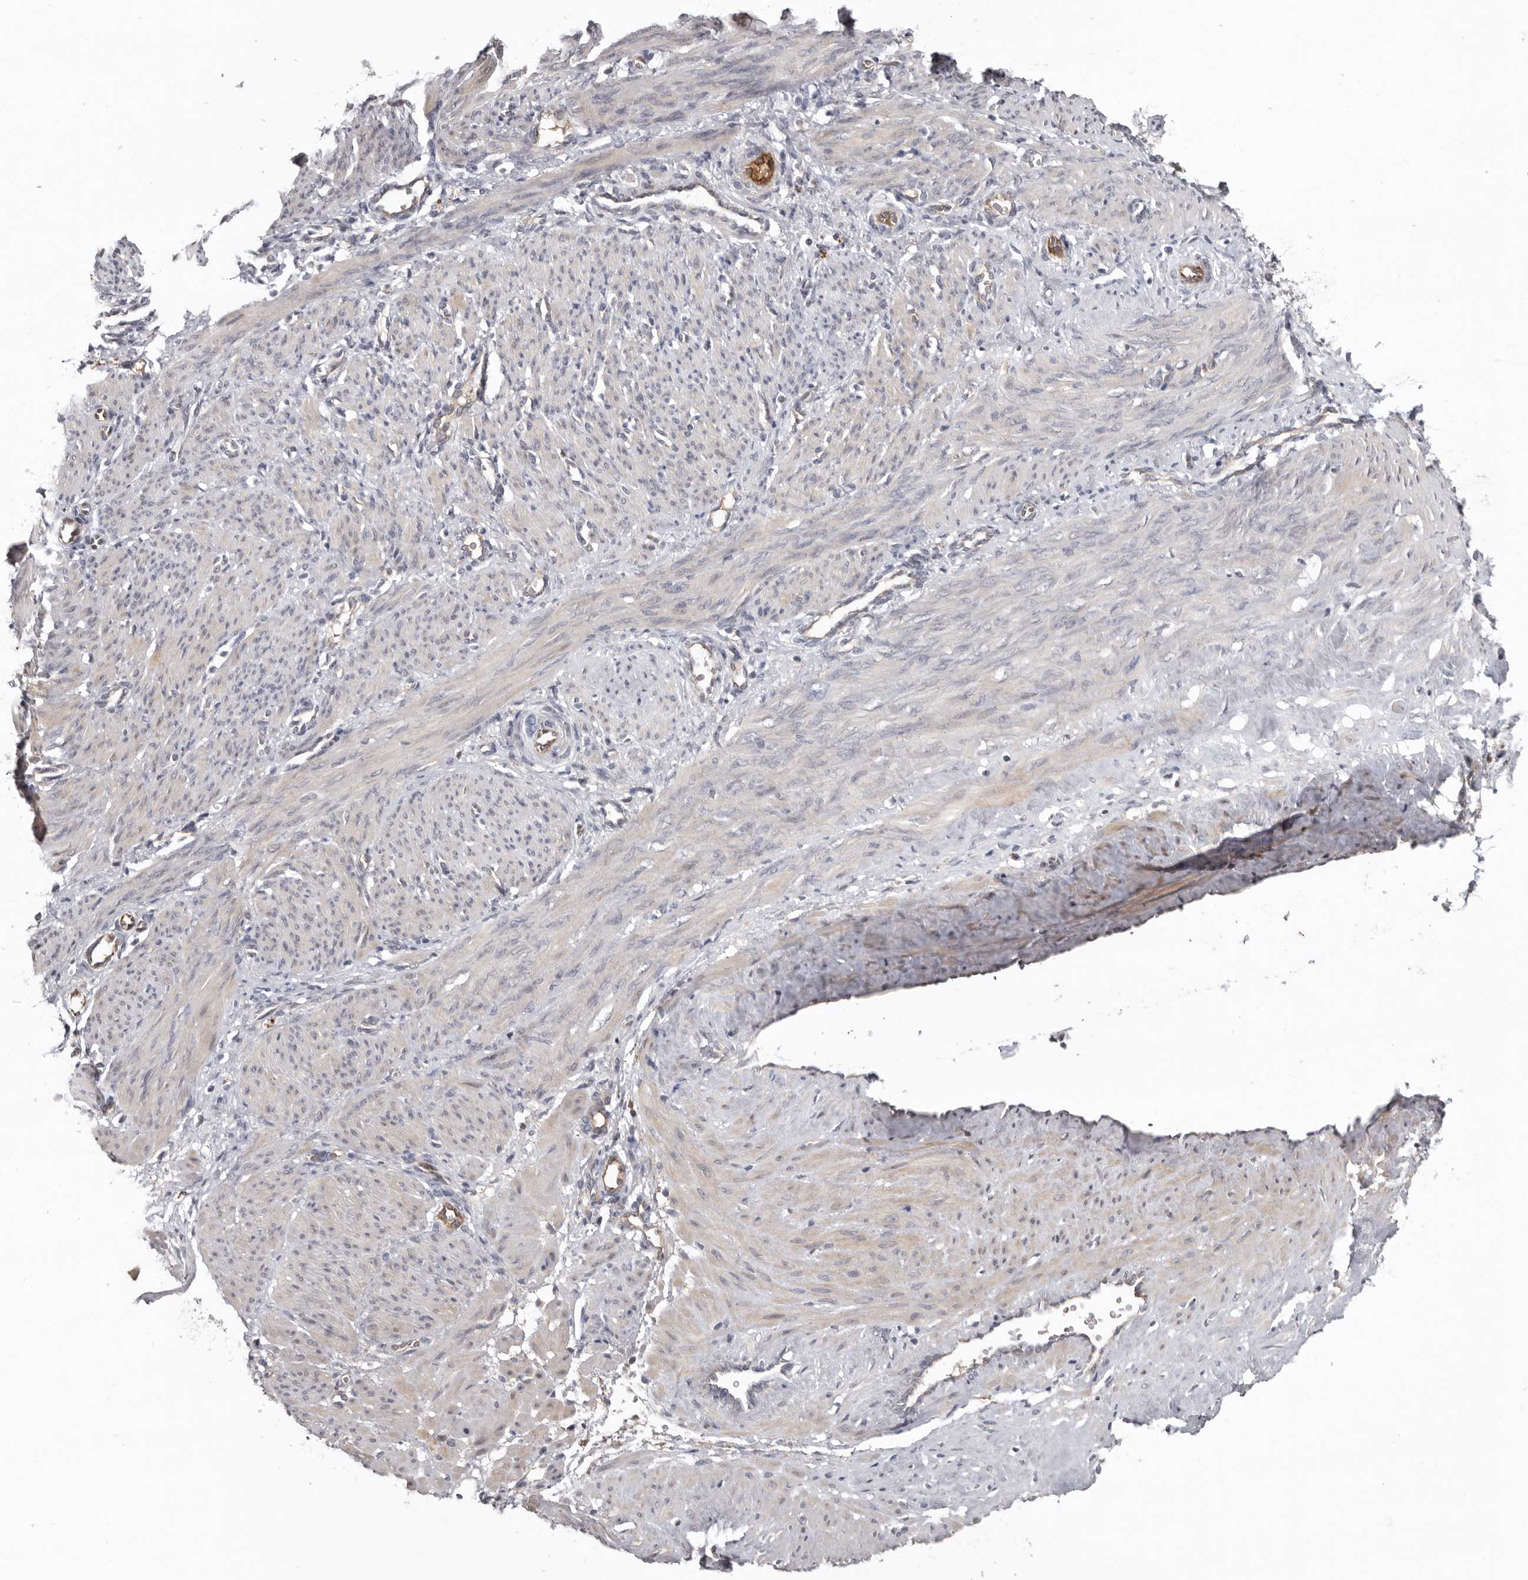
{"staining": {"intensity": "weak", "quantity": "<25%", "location": "cytoplasmic/membranous"}, "tissue": "smooth muscle", "cell_type": "Smooth muscle cells", "image_type": "normal", "snomed": [{"axis": "morphology", "description": "Normal tissue, NOS"}, {"axis": "topography", "description": "Endometrium"}], "caption": "This is an immunohistochemistry image of normal smooth muscle. There is no expression in smooth muscle cells.", "gene": "CDCA8", "patient": {"sex": "female", "age": 33}}